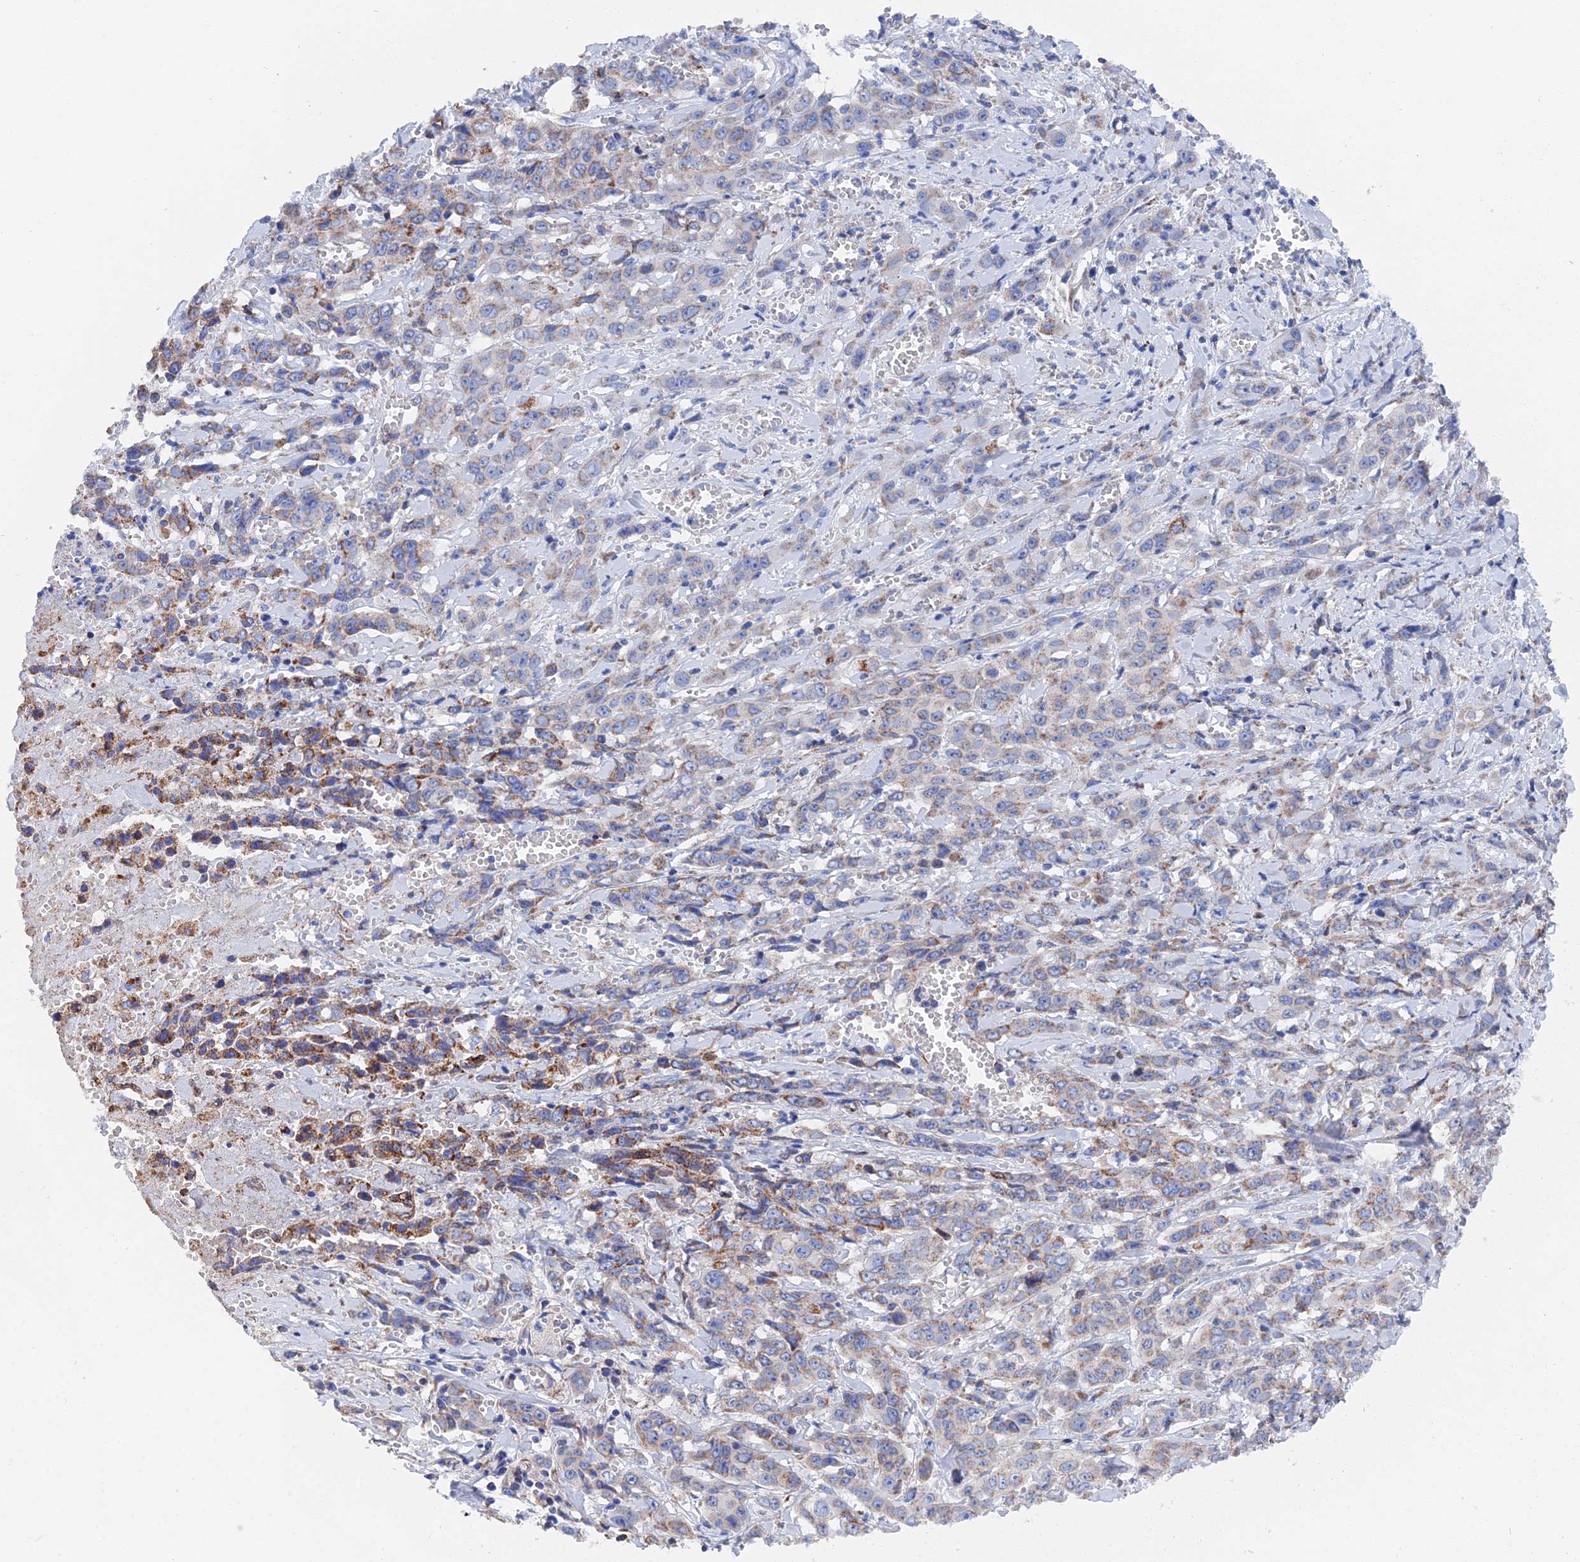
{"staining": {"intensity": "moderate", "quantity": "25%-75%", "location": "cytoplasmic/membranous"}, "tissue": "stomach cancer", "cell_type": "Tumor cells", "image_type": "cancer", "snomed": [{"axis": "morphology", "description": "Adenocarcinoma, NOS"}, {"axis": "topography", "description": "Stomach, upper"}], "caption": "Brown immunohistochemical staining in human stomach cancer exhibits moderate cytoplasmic/membranous expression in approximately 25%-75% of tumor cells.", "gene": "IFT80", "patient": {"sex": "male", "age": 62}}